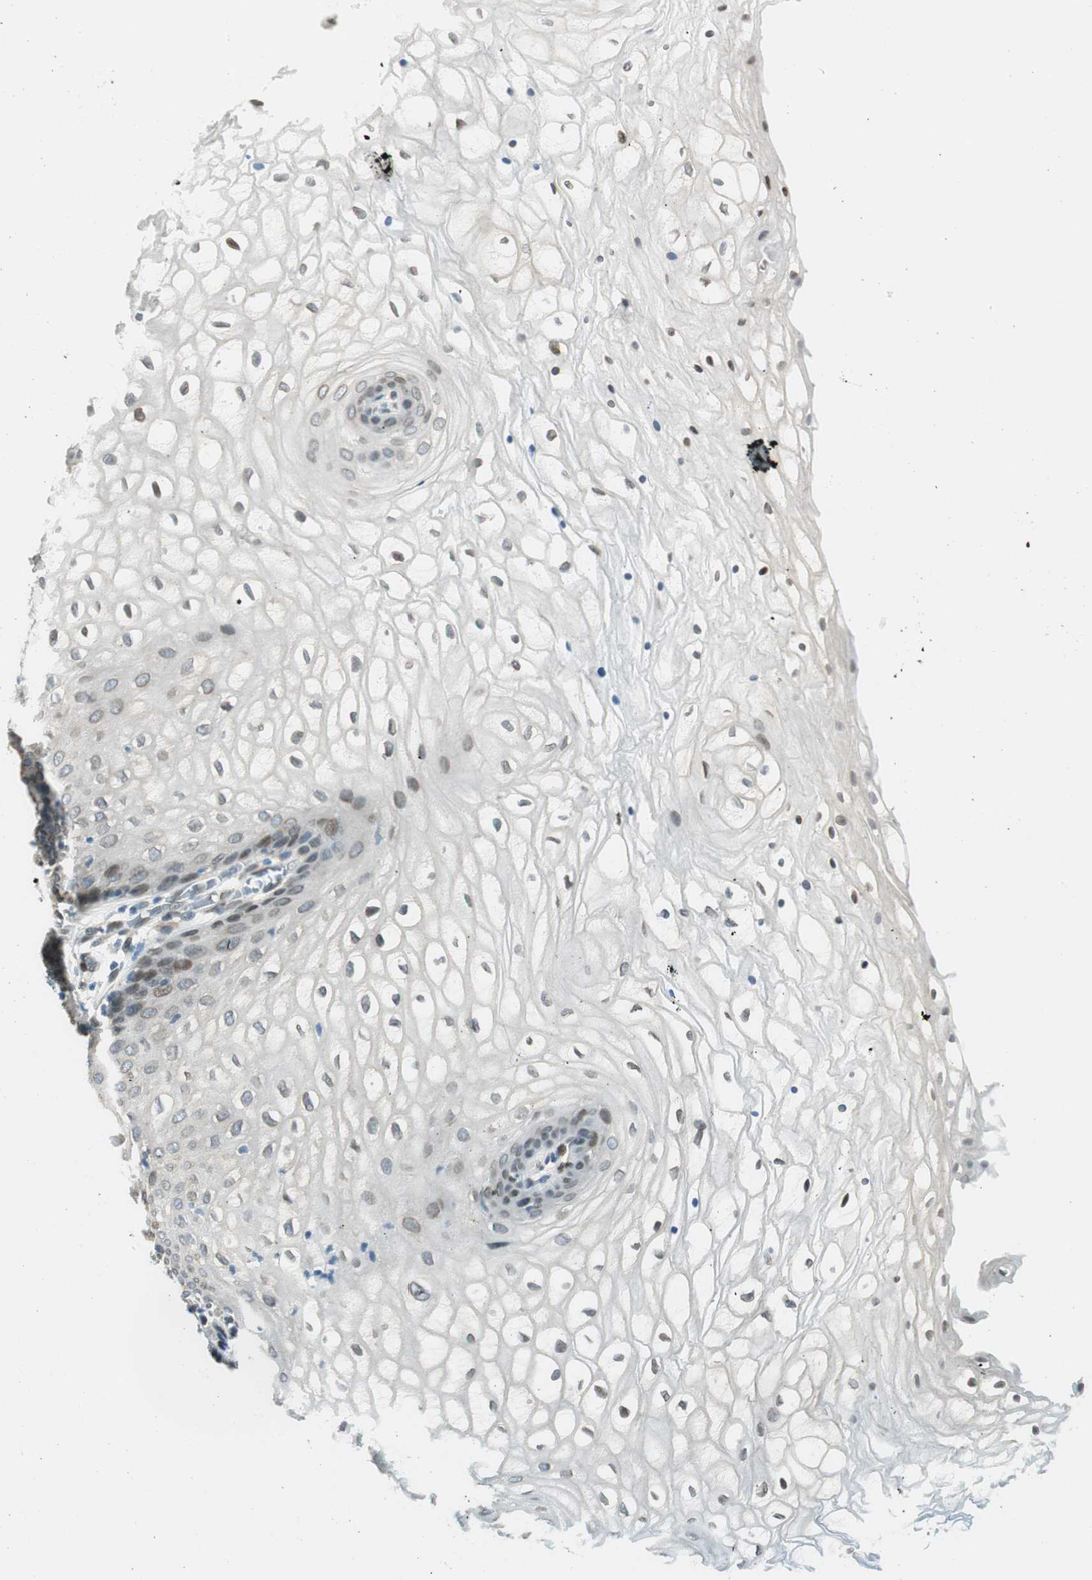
{"staining": {"intensity": "moderate", "quantity": "<25%", "location": "cytoplasmic/membranous,nuclear"}, "tissue": "vagina", "cell_type": "Squamous epithelial cells", "image_type": "normal", "snomed": [{"axis": "morphology", "description": "Normal tissue, NOS"}, {"axis": "topography", "description": "Vagina"}], "caption": "Immunohistochemistry (IHC) photomicrograph of normal human vagina stained for a protein (brown), which displays low levels of moderate cytoplasmic/membranous,nuclear expression in about <25% of squamous epithelial cells.", "gene": "TMEM260", "patient": {"sex": "female", "age": 34}}